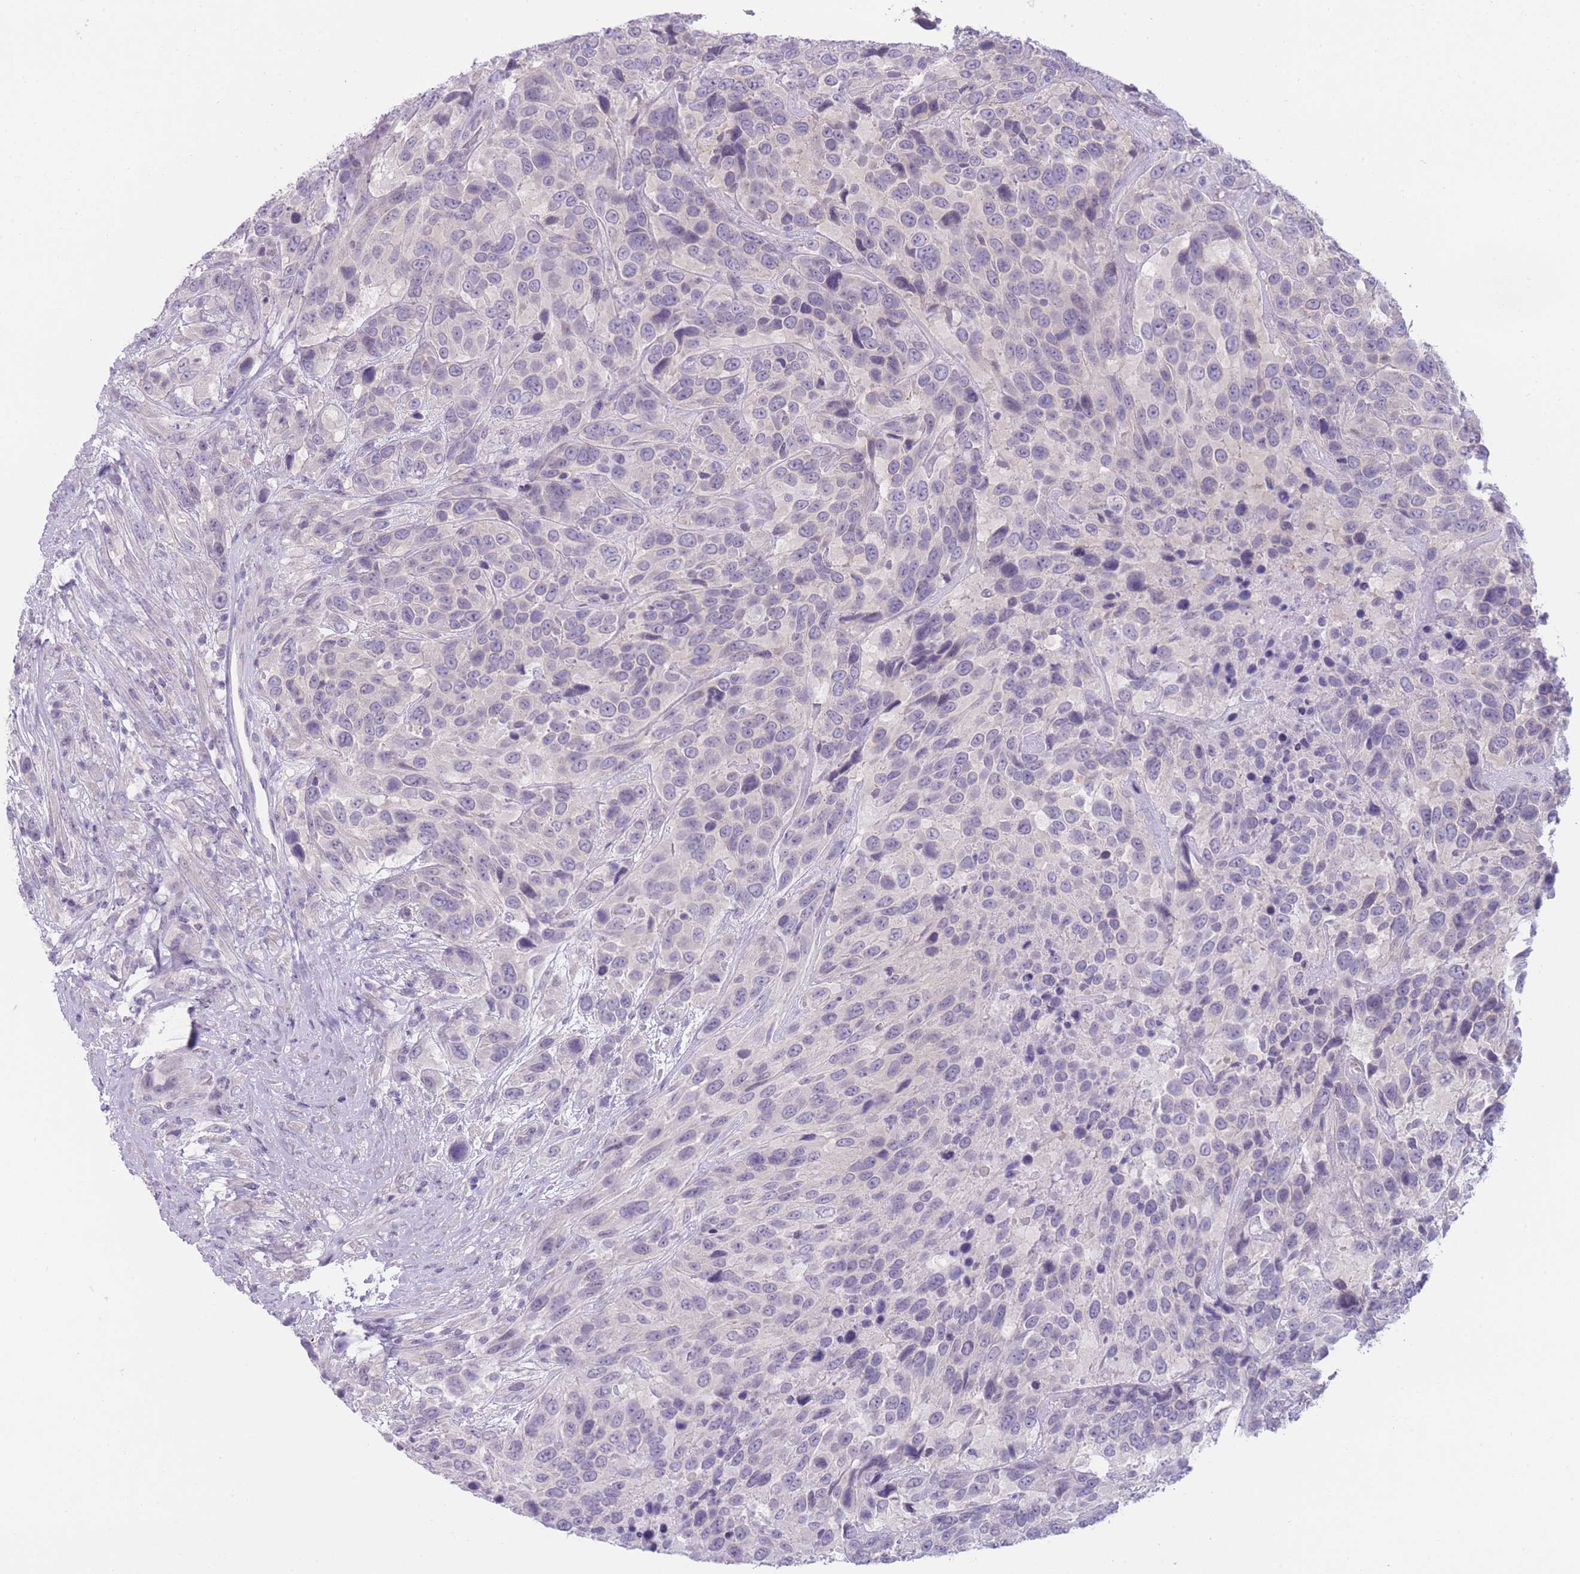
{"staining": {"intensity": "negative", "quantity": "none", "location": "none"}, "tissue": "urothelial cancer", "cell_type": "Tumor cells", "image_type": "cancer", "snomed": [{"axis": "morphology", "description": "Urothelial carcinoma, High grade"}, {"axis": "topography", "description": "Urinary bladder"}], "caption": "Tumor cells are negative for protein expression in human urothelial cancer. (DAB immunohistochemistry (IHC), high magnification).", "gene": "DCANP1", "patient": {"sex": "female", "age": 70}}